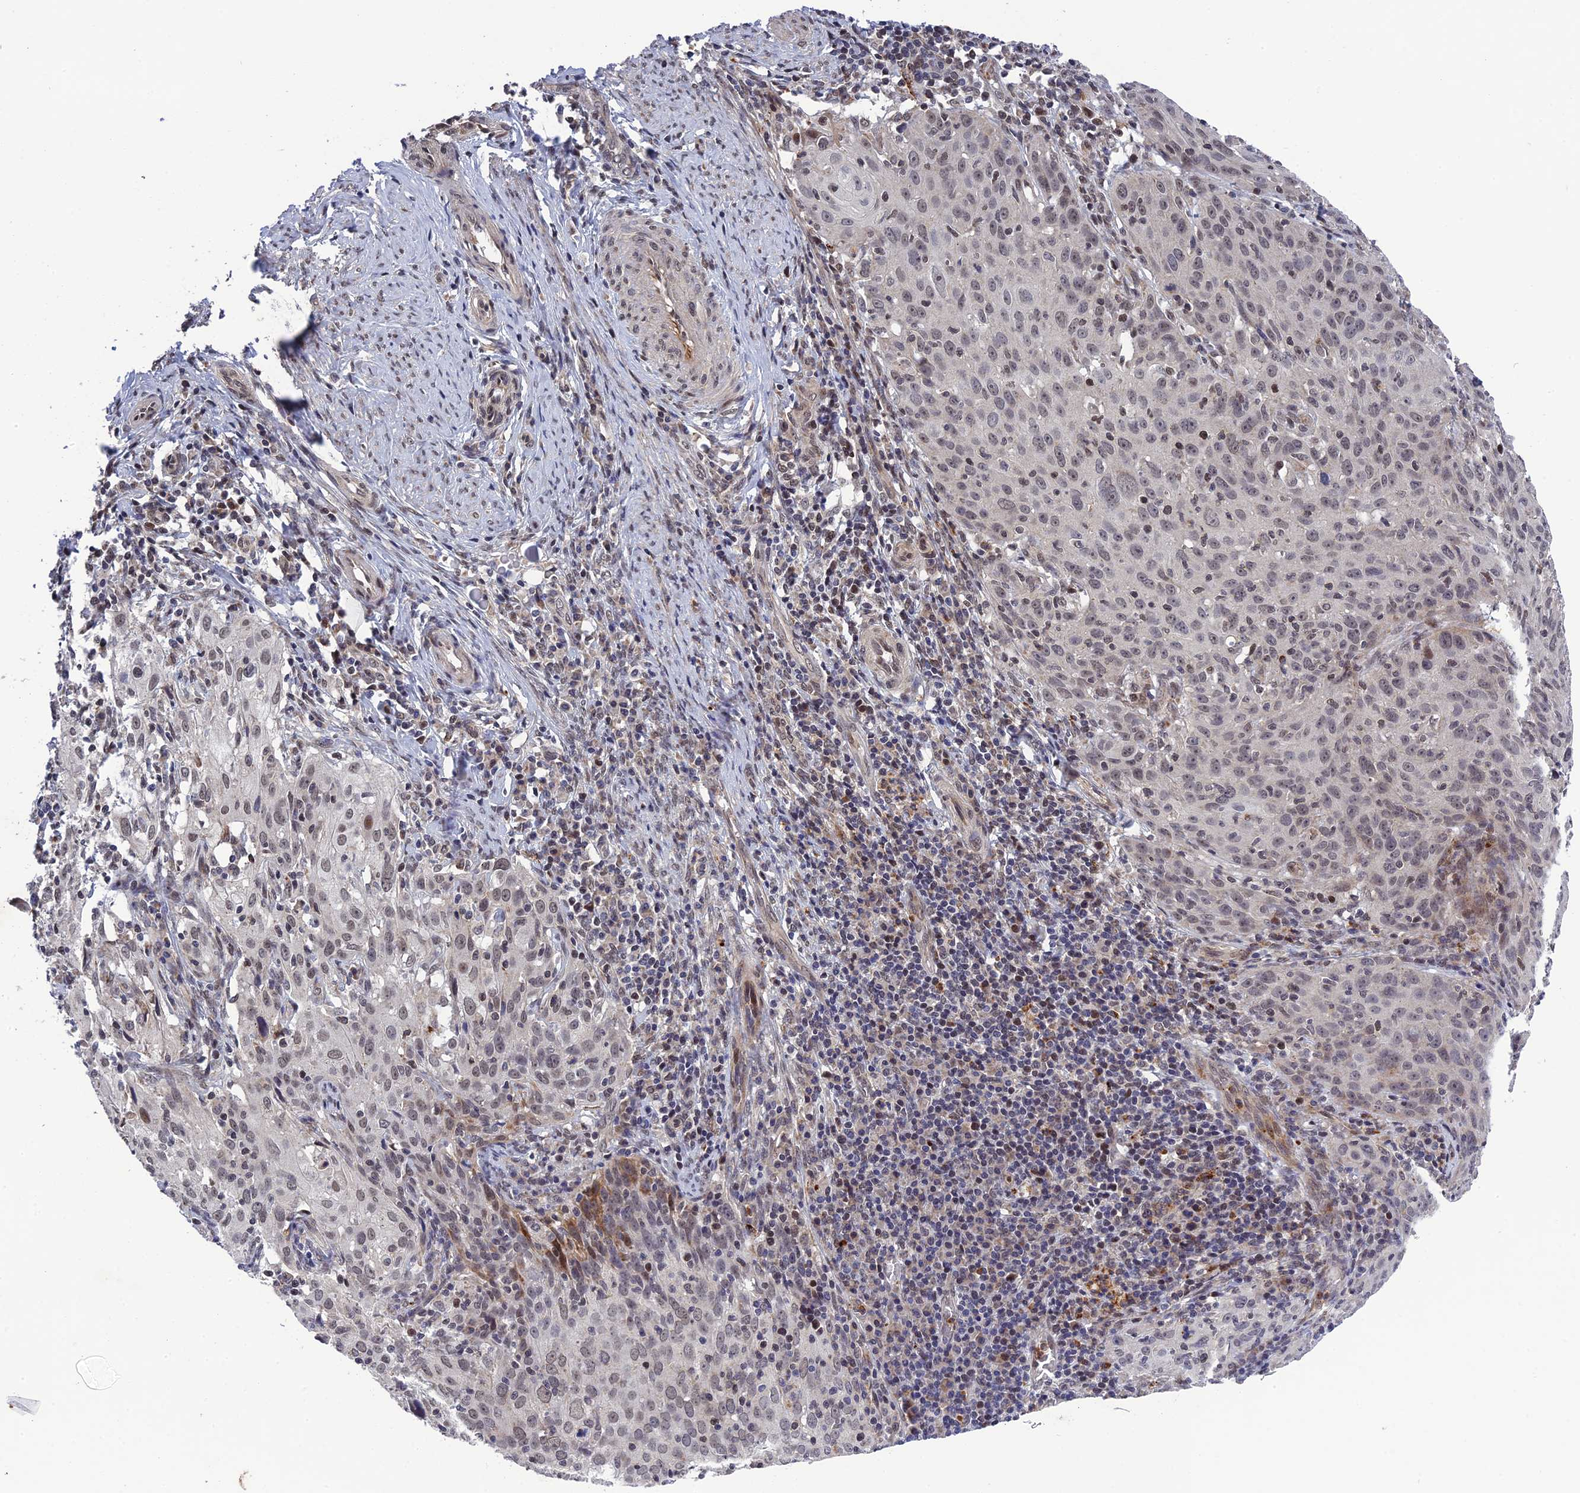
{"staining": {"intensity": "weak", "quantity": ">75%", "location": "nuclear"}, "tissue": "cervical cancer", "cell_type": "Tumor cells", "image_type": "cancer", "snomed": [{"axis": "morphology", "description": "Squamous cell carcinoma, NOS"}, {"axis": "topography", "description": "Cervix"}], "caption": "IHC micrograph of human squamous cell carcinoma (cervical) stained for a protein (brown), which exhibits low levels of weak nuclear positivity in about >75% of tumor cells.", "gene": "REXO1", "patient": {"sex": "female", "age": 50}}